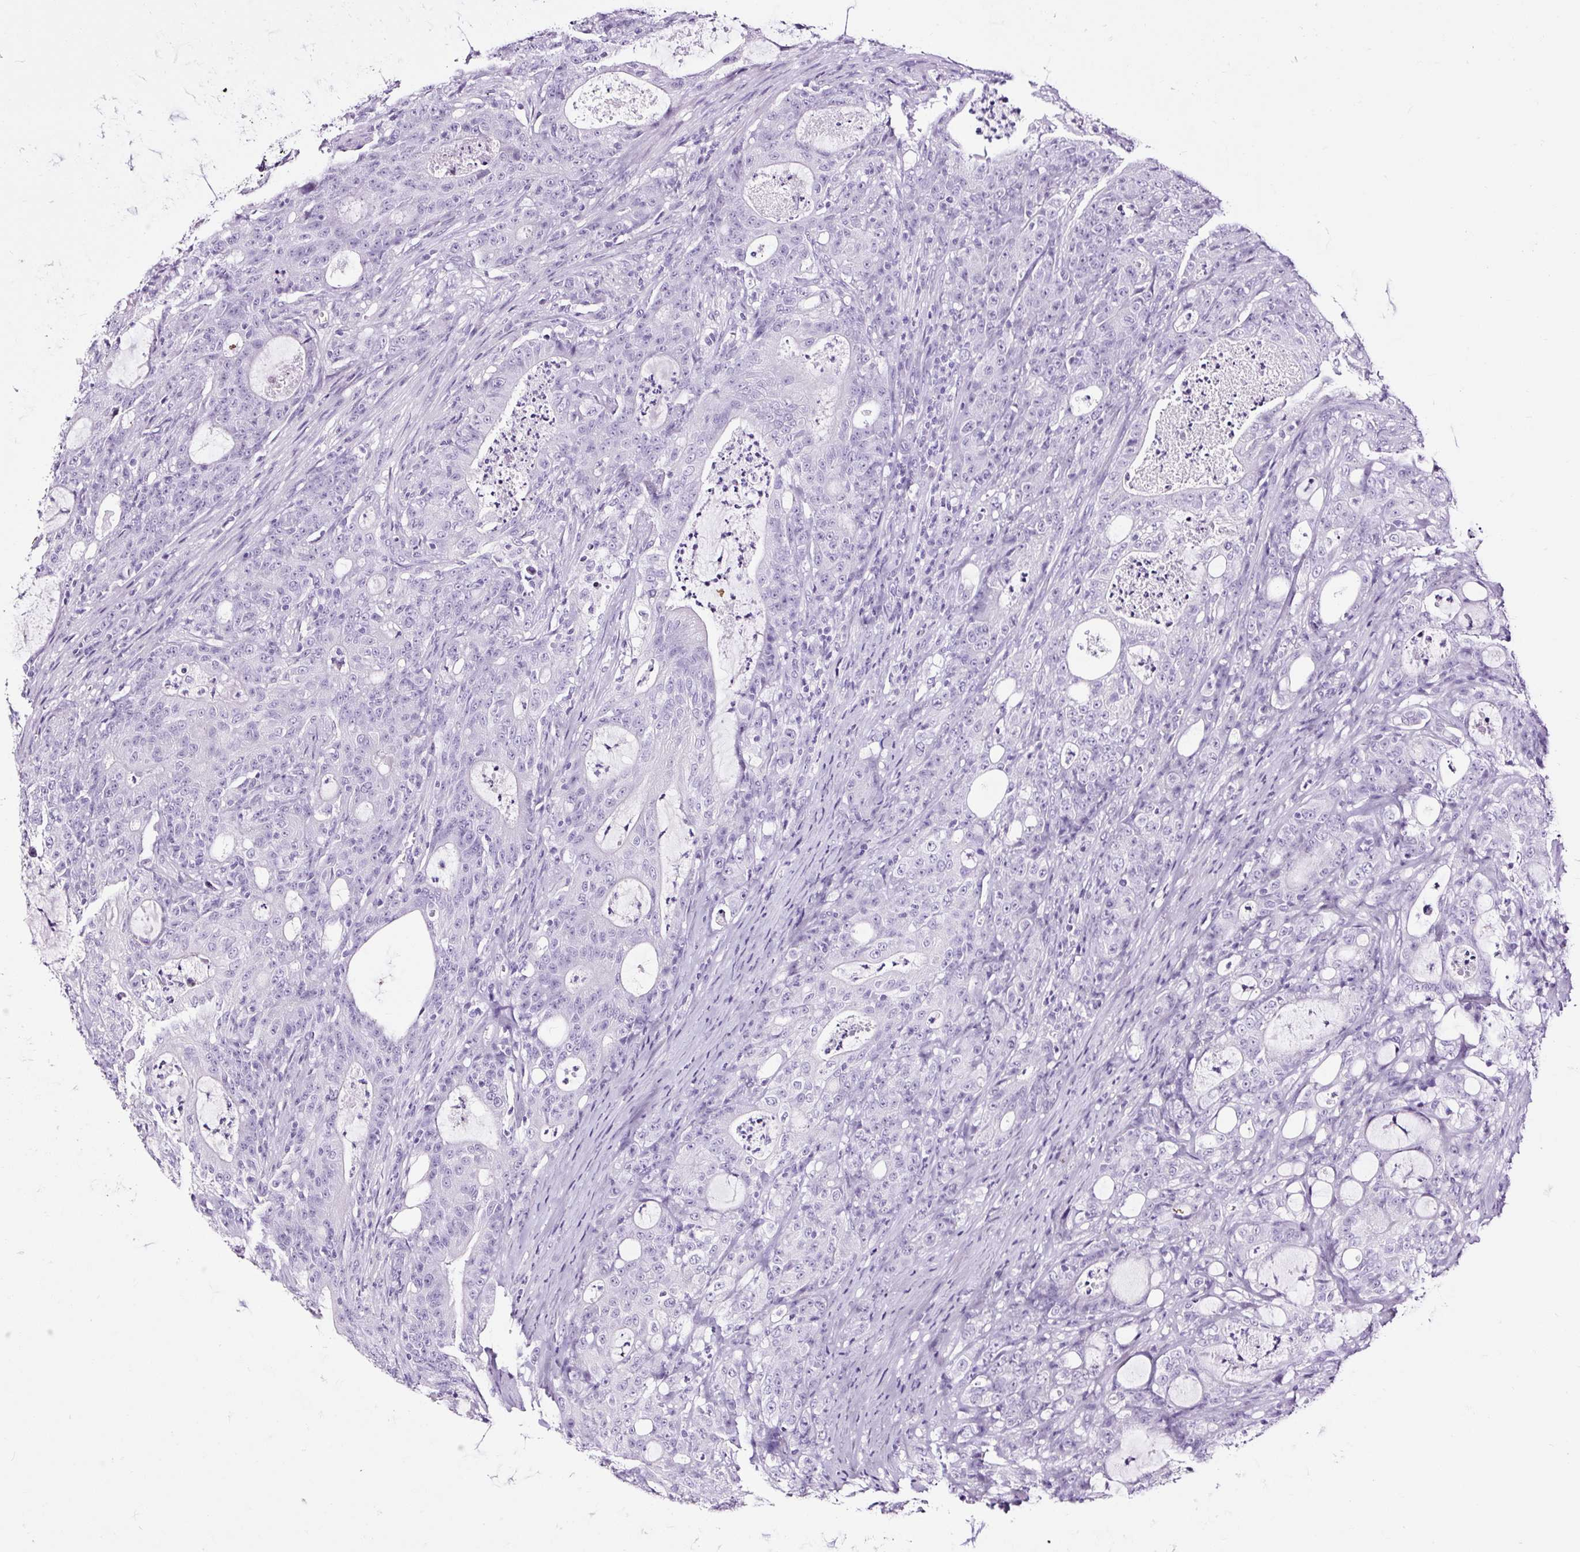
{"staining": {"intensity": "negative", "quantity": "none", "location": "none"}, "tissue": "colorectal cancer", "cell_type": "Tumor cells", "image_type": "cancer", "snomed": [{"axis": "morphology", "description": "Adenocarcinoma, NOS"}, {"axis": "topography", "description": "Colon"}], "caption": "Colorectal adenocarcinoma stained for a protein using IHC shows no expression tumor cells.", "gene": "NPHS2", "patient": {"sex": "male", "age": 83}}